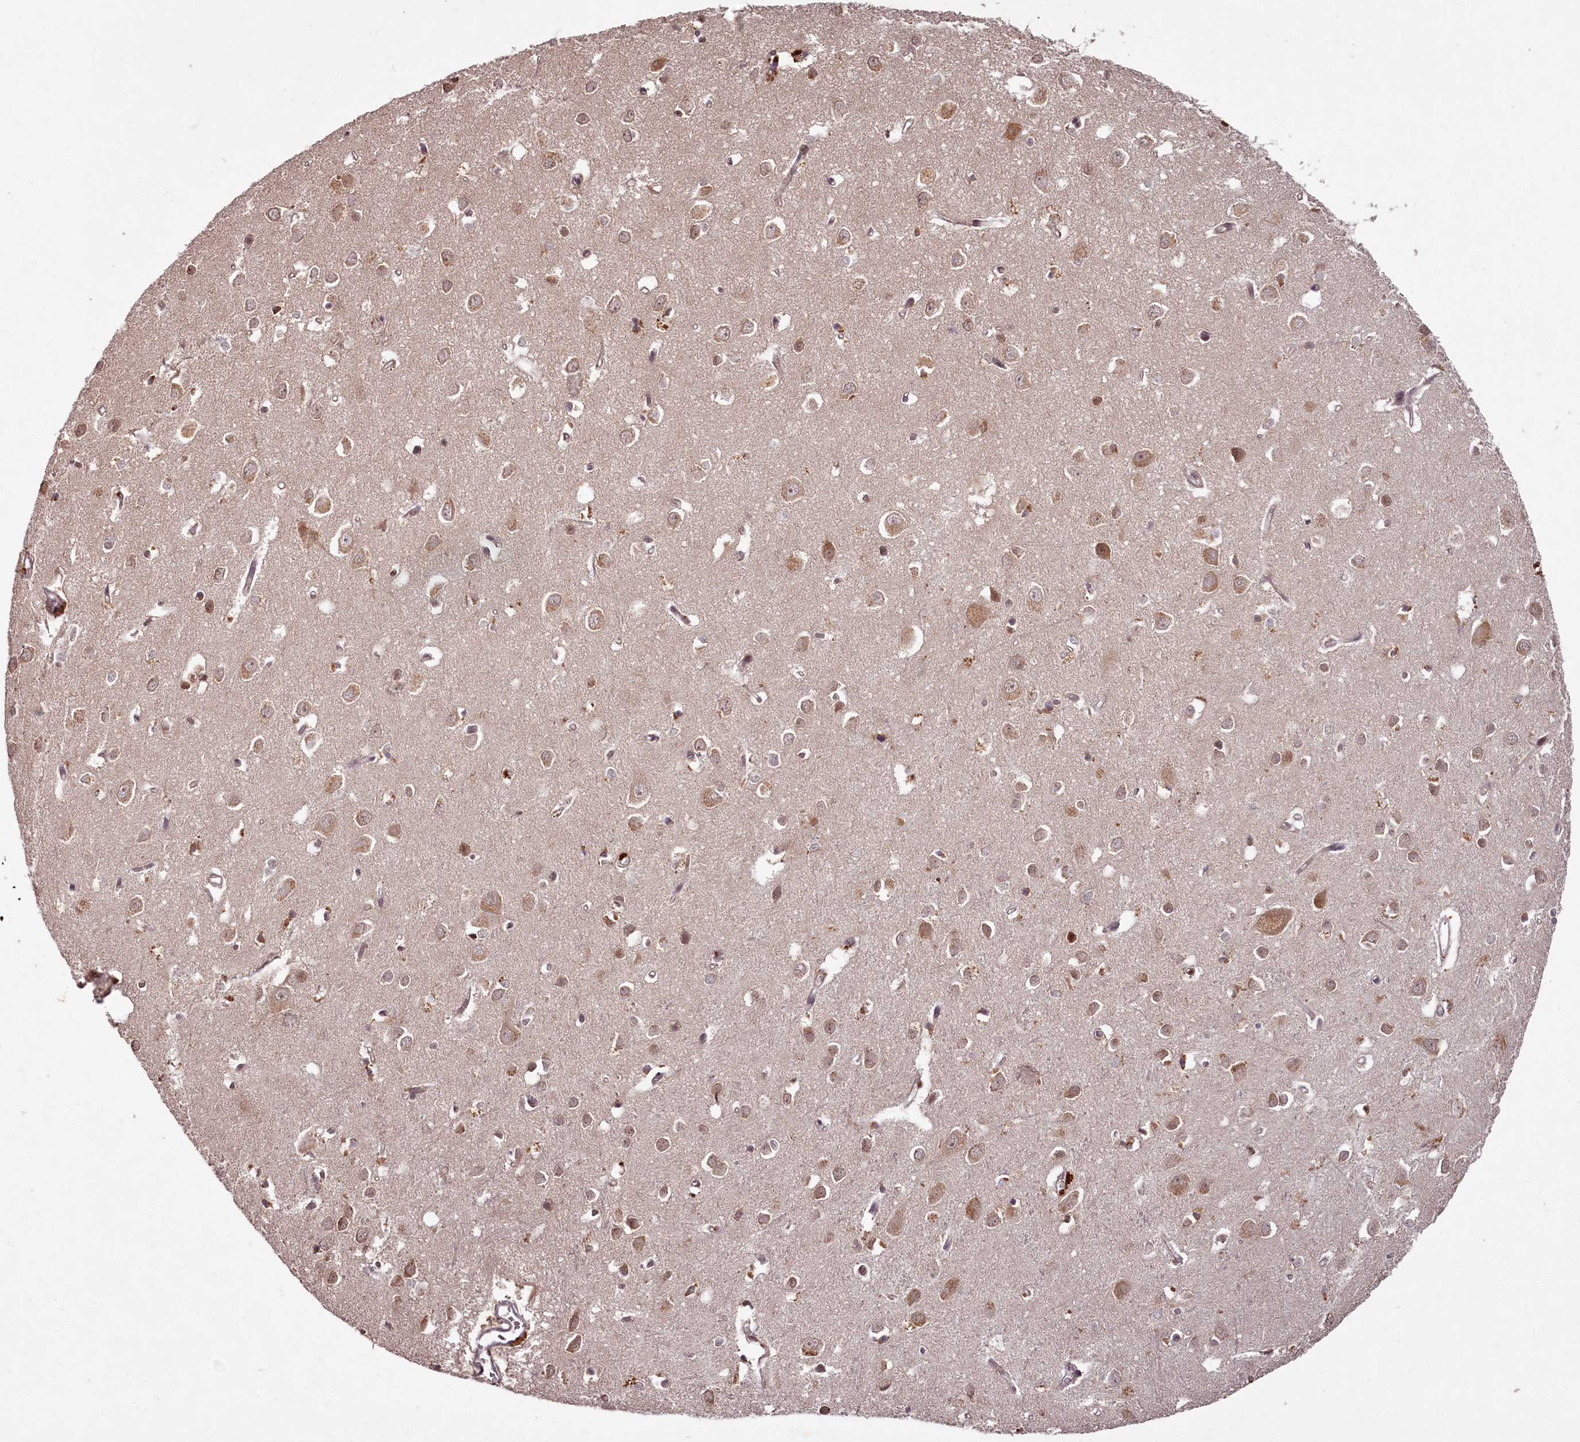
{"staining": {"intensity": "moderate", "quantity": ">75%", "location": "cytoplasmic/membranous"}, "tissue": "cerebral cortex", "cell_type": "Endothelial cells", "image_type": "normal", "snomed": [{"axis": "morphology", "description": "Normal tissue, NOS"}, {"axis": "topography", "description": "Cerebral cortex"}], "caption": "Cerebral cortex stained with a brown dye demonstrates moderate cytoplasmic/membranous positive staining in about >75% of endothelial cells.", "gene": "PCBP2", "patient": {"sex": "female", "age": 64}}